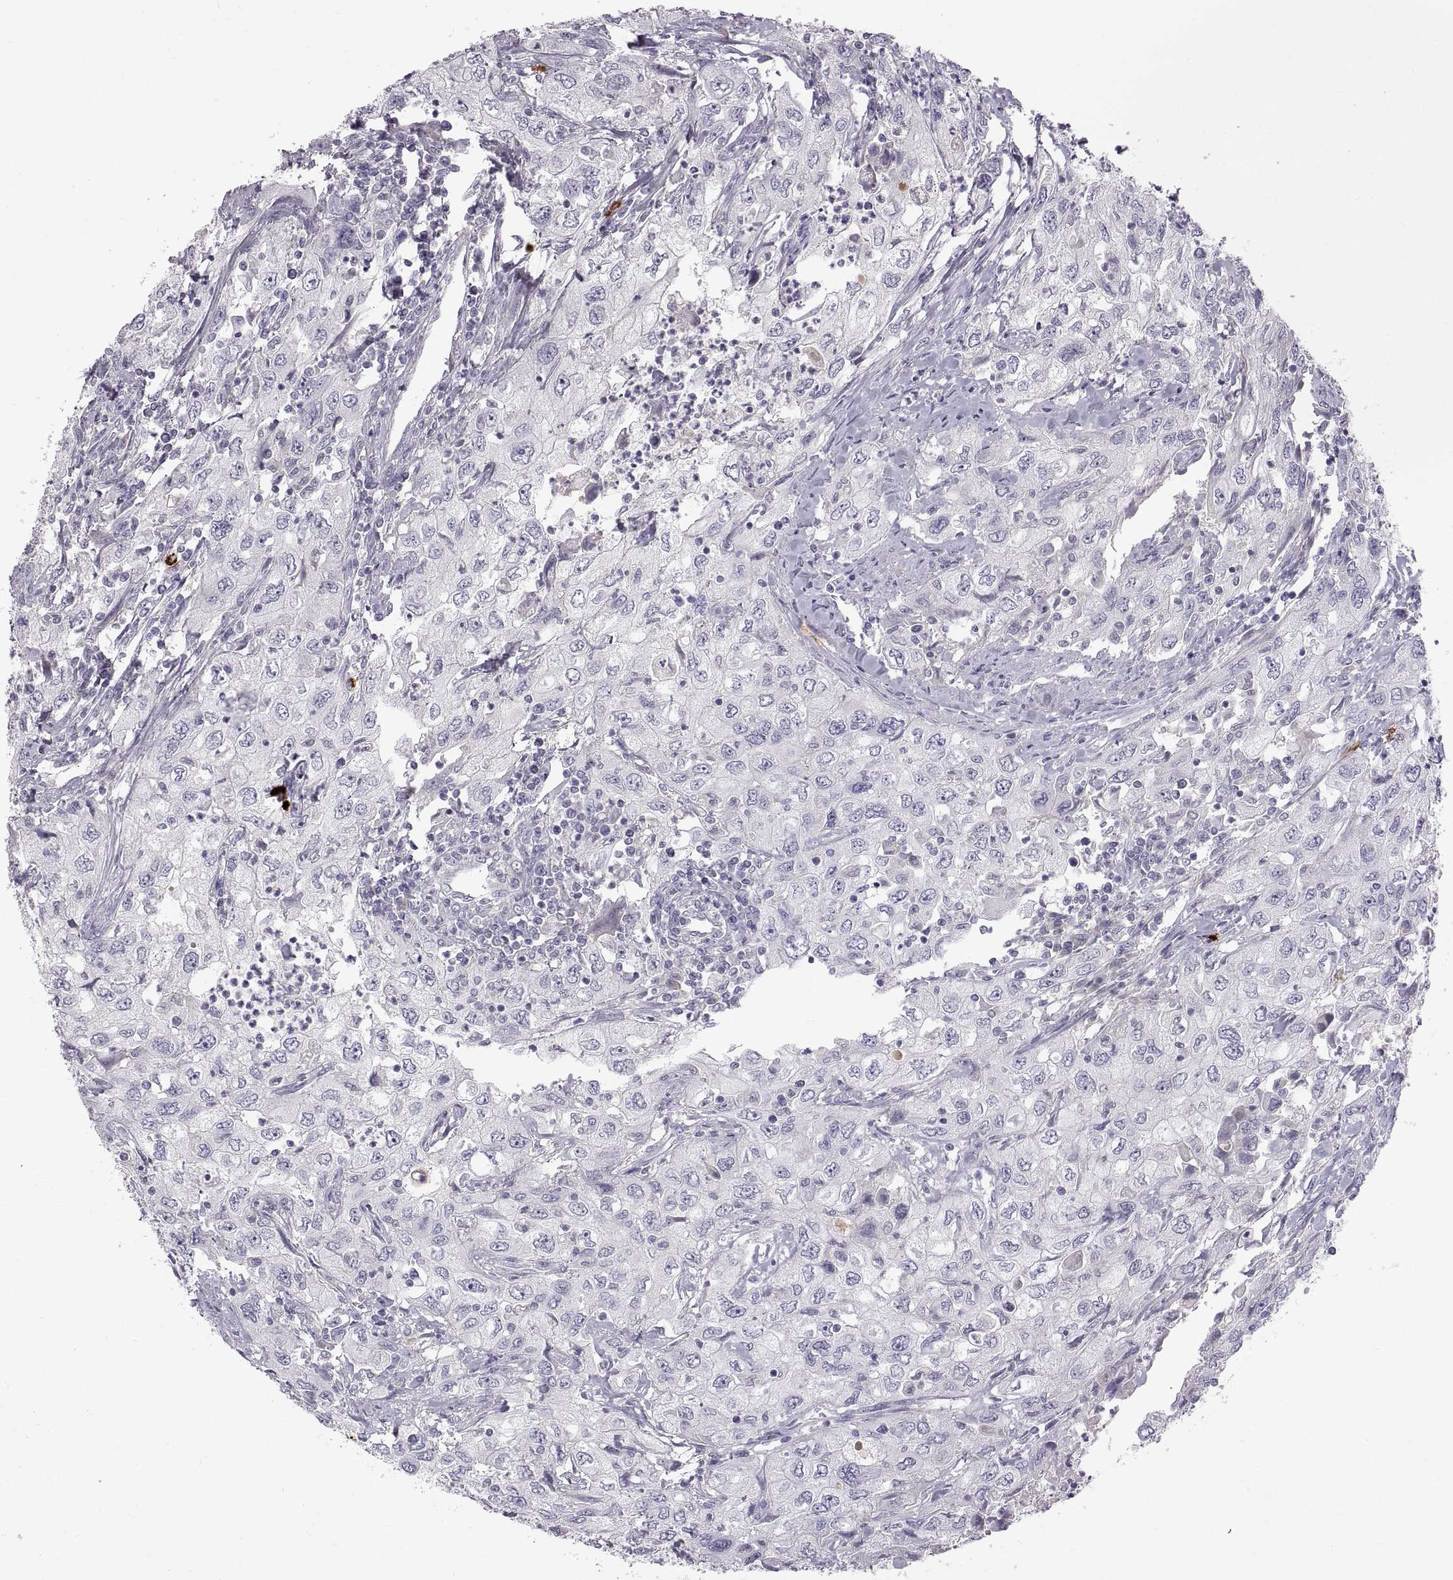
{"staining": {"intensity": "negative", "quantity": "none", "location": "none"}, "tissue": "urothelial cancer", "cell_type": "Tumor cells", "image_type": "cancer", "snomed": [{"axis": "morphology", "description": "Urothelial carcinoma, High grade"}, {"axis": "topography", "description": "Urinary bladder"}], "caption": "Photomicrograph shows no significant protein expression in tumor cells of high-grade urothelial carcinoma.", "gene": "WFDC8", "patient": {"sex": "male", "age": 76}}